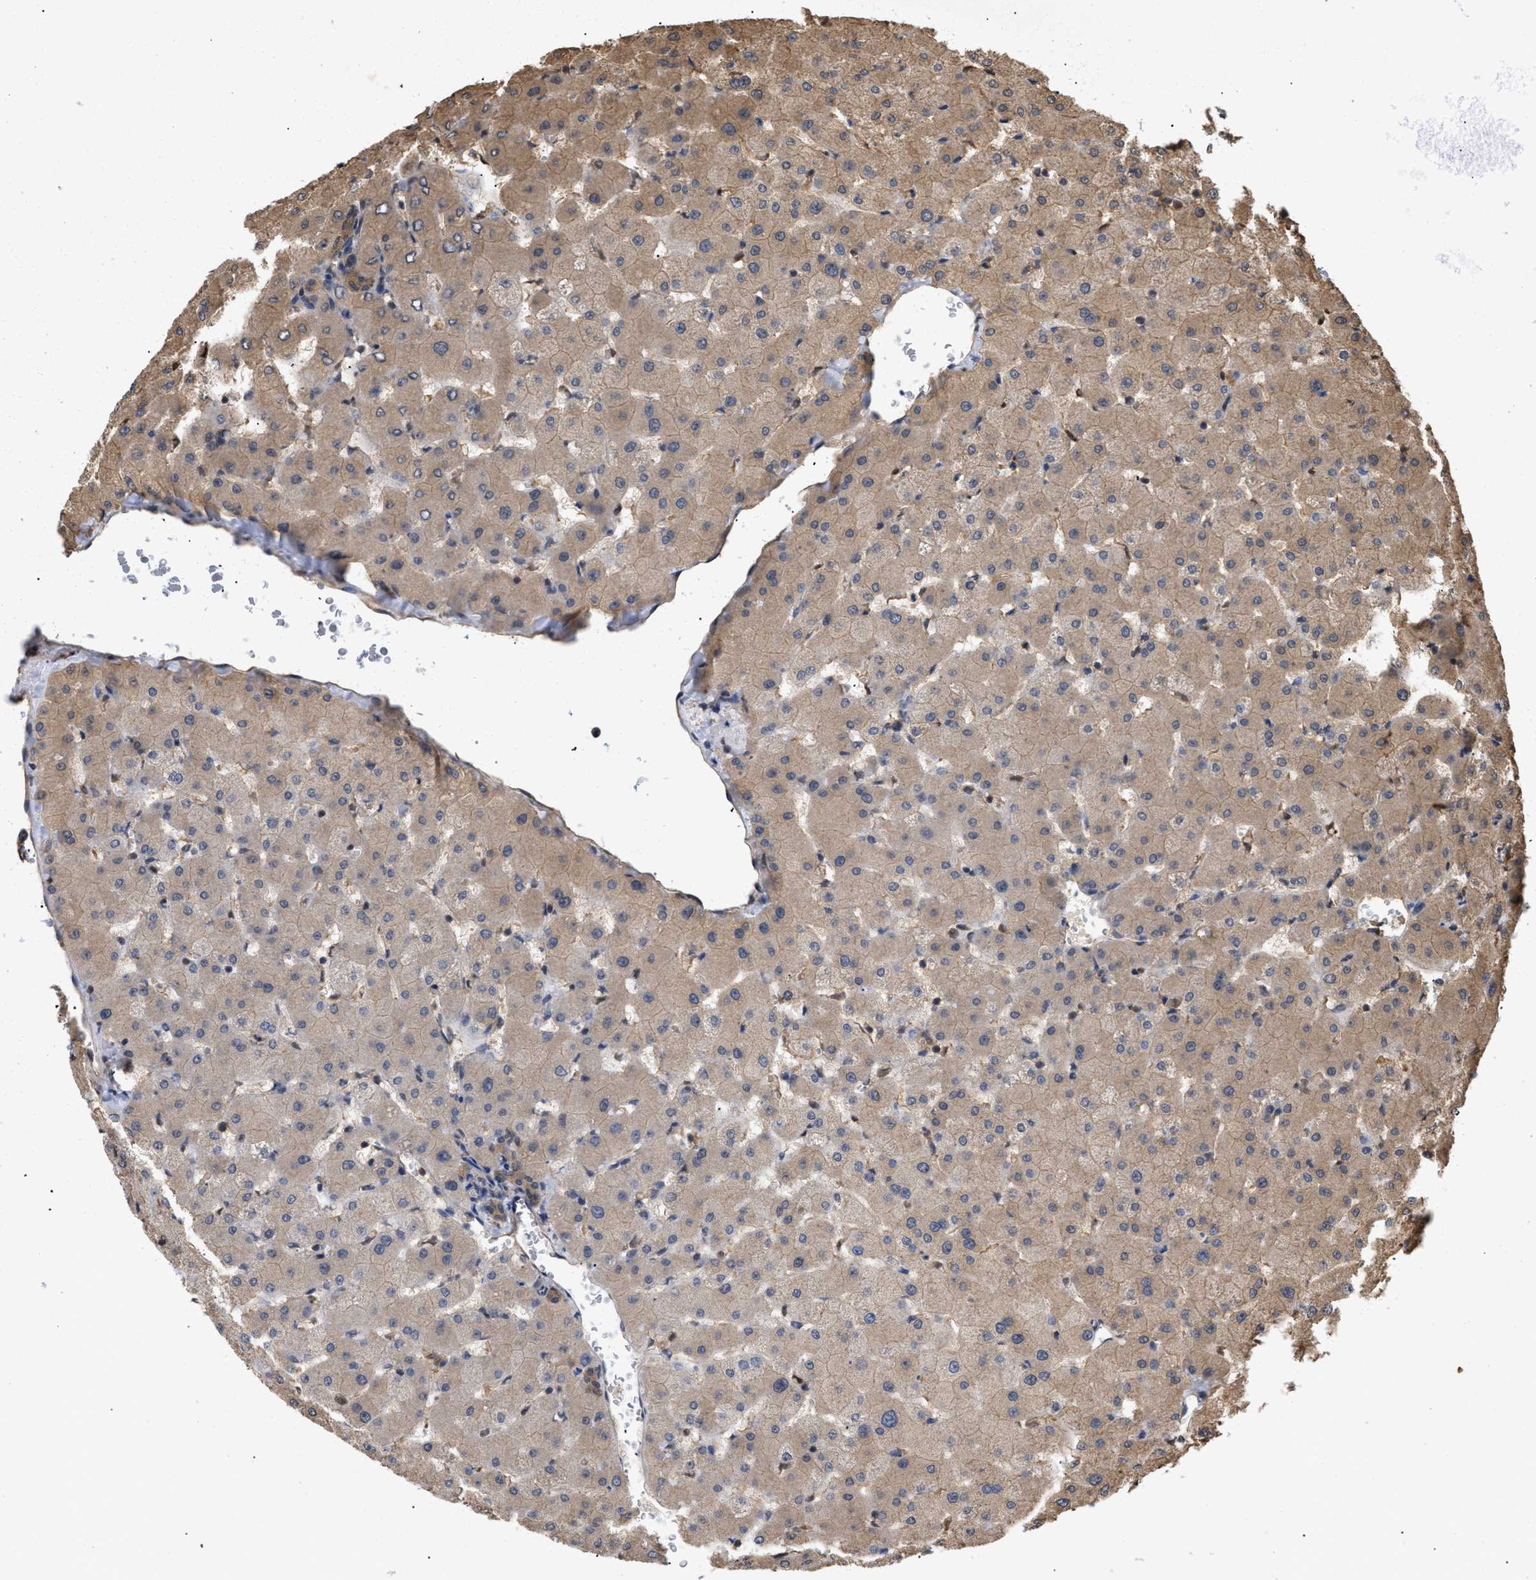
{"staining": {"intensity": "moderate", "quantity": ">75%", "location": "cytoplasmic/membranous"}, "tissue": "liver", "cell_type": "Cholangiocytes", "image_type": "normal", "snomed": [{"axis": "morphology", "description": "Normal tissue, NOS"}, {"axis": "topography", "description": "Liver"}], "caption": "Unremarkable liver reveals moderate cytoplasmic/membranous positivity in approximately >75% of cholangiocytes (DAB (3,3'-diaminobenzidine) IHC with brightfield microscopy, high magnification)..", "gene": "CALM1", "patient": {"sex": "female", "age": 63}}